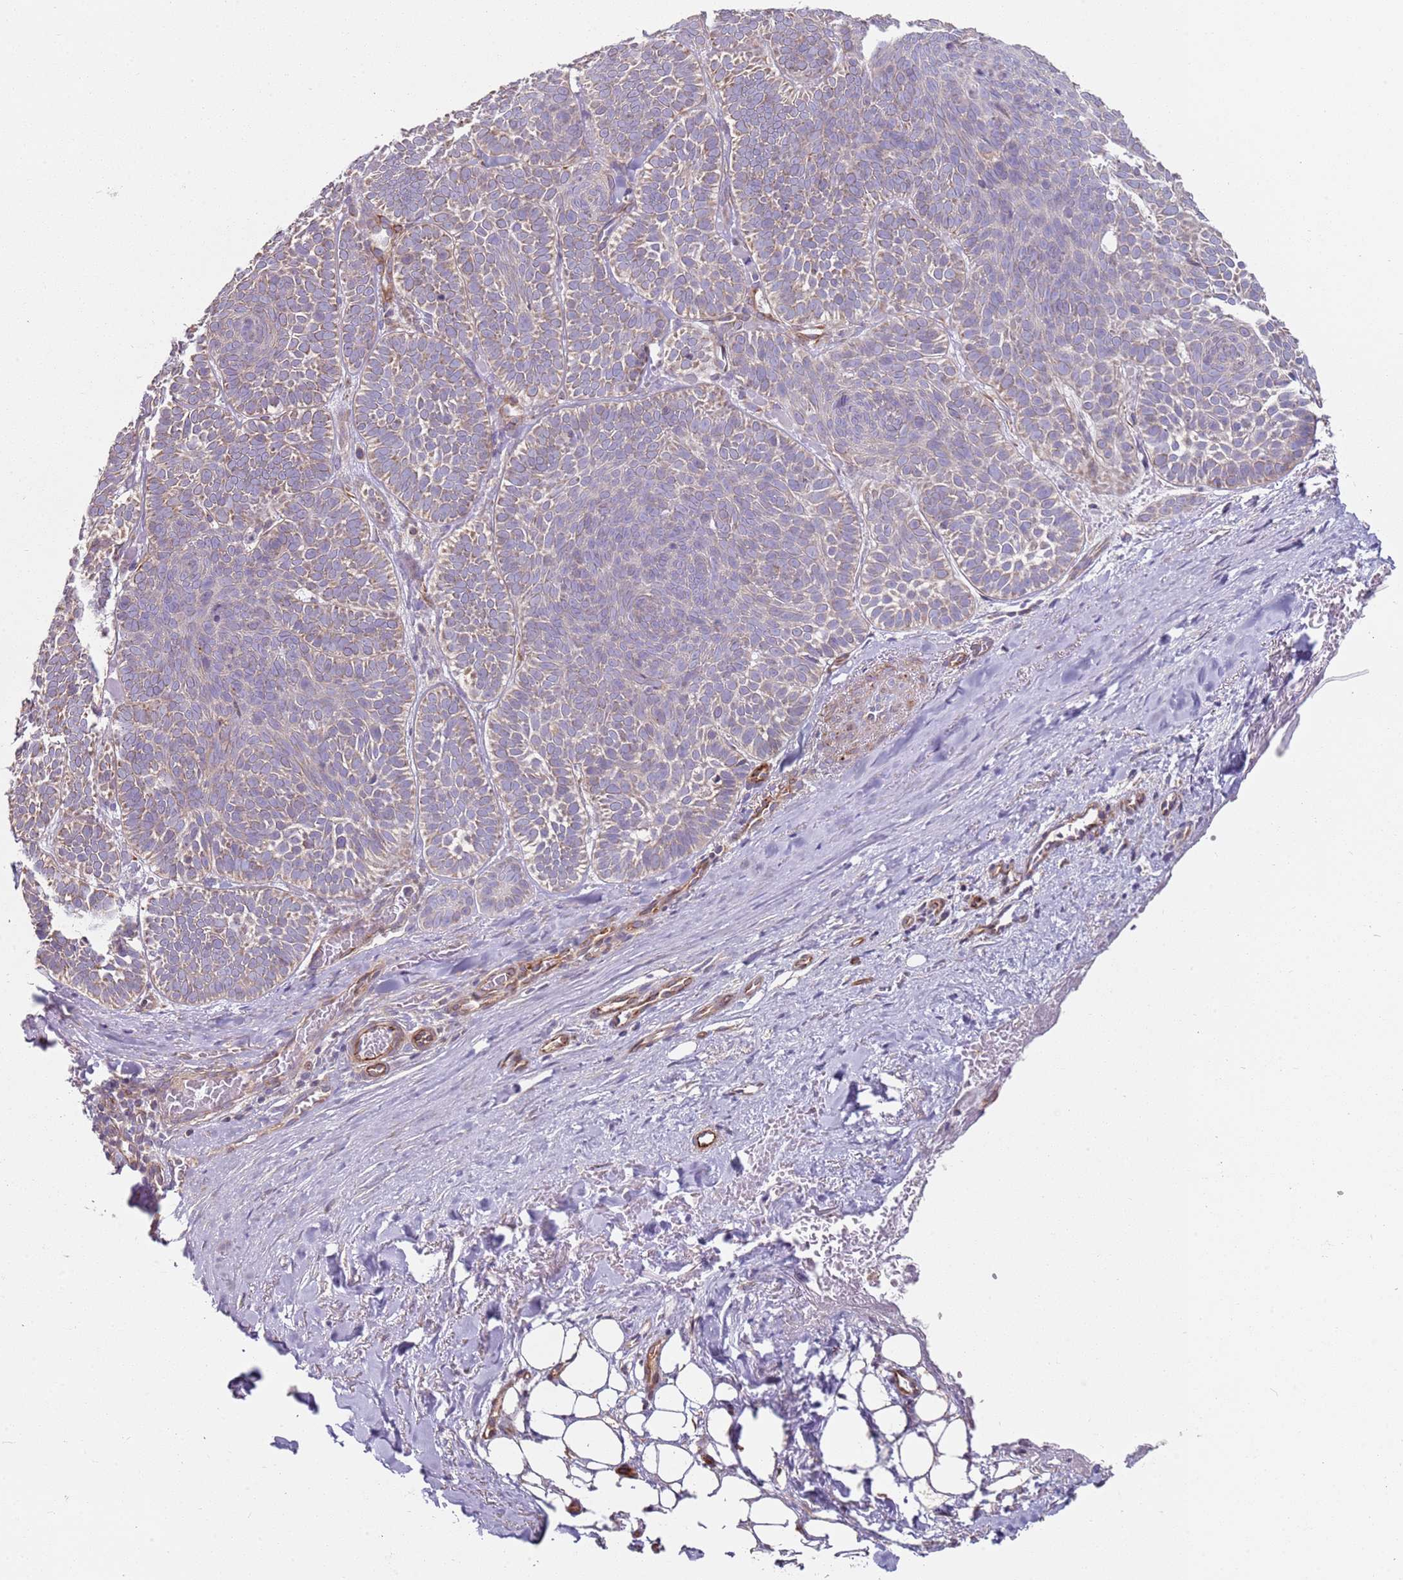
{"staining": {"intensity": "weak", "quantity": "25%-75%", "location": "cytoplasmic/membranous"}, "tissue": "skin cancer", "cell_type": "Tumor cells", "image_type": "cancer", "snomed": [{"axis": "morphology", "description": "Basal cell carcinoma"}, {"axis": "topography", "description": "Skin"}], "caption": "Brown immunohistochemical staining in basal cell carcinoma (skin) reveals weak cytoplasmic/membranous expression in about 25%-75% of tumor cells.", "gene": "ALS2", "patient": {"sex": "male", "age": 85}}